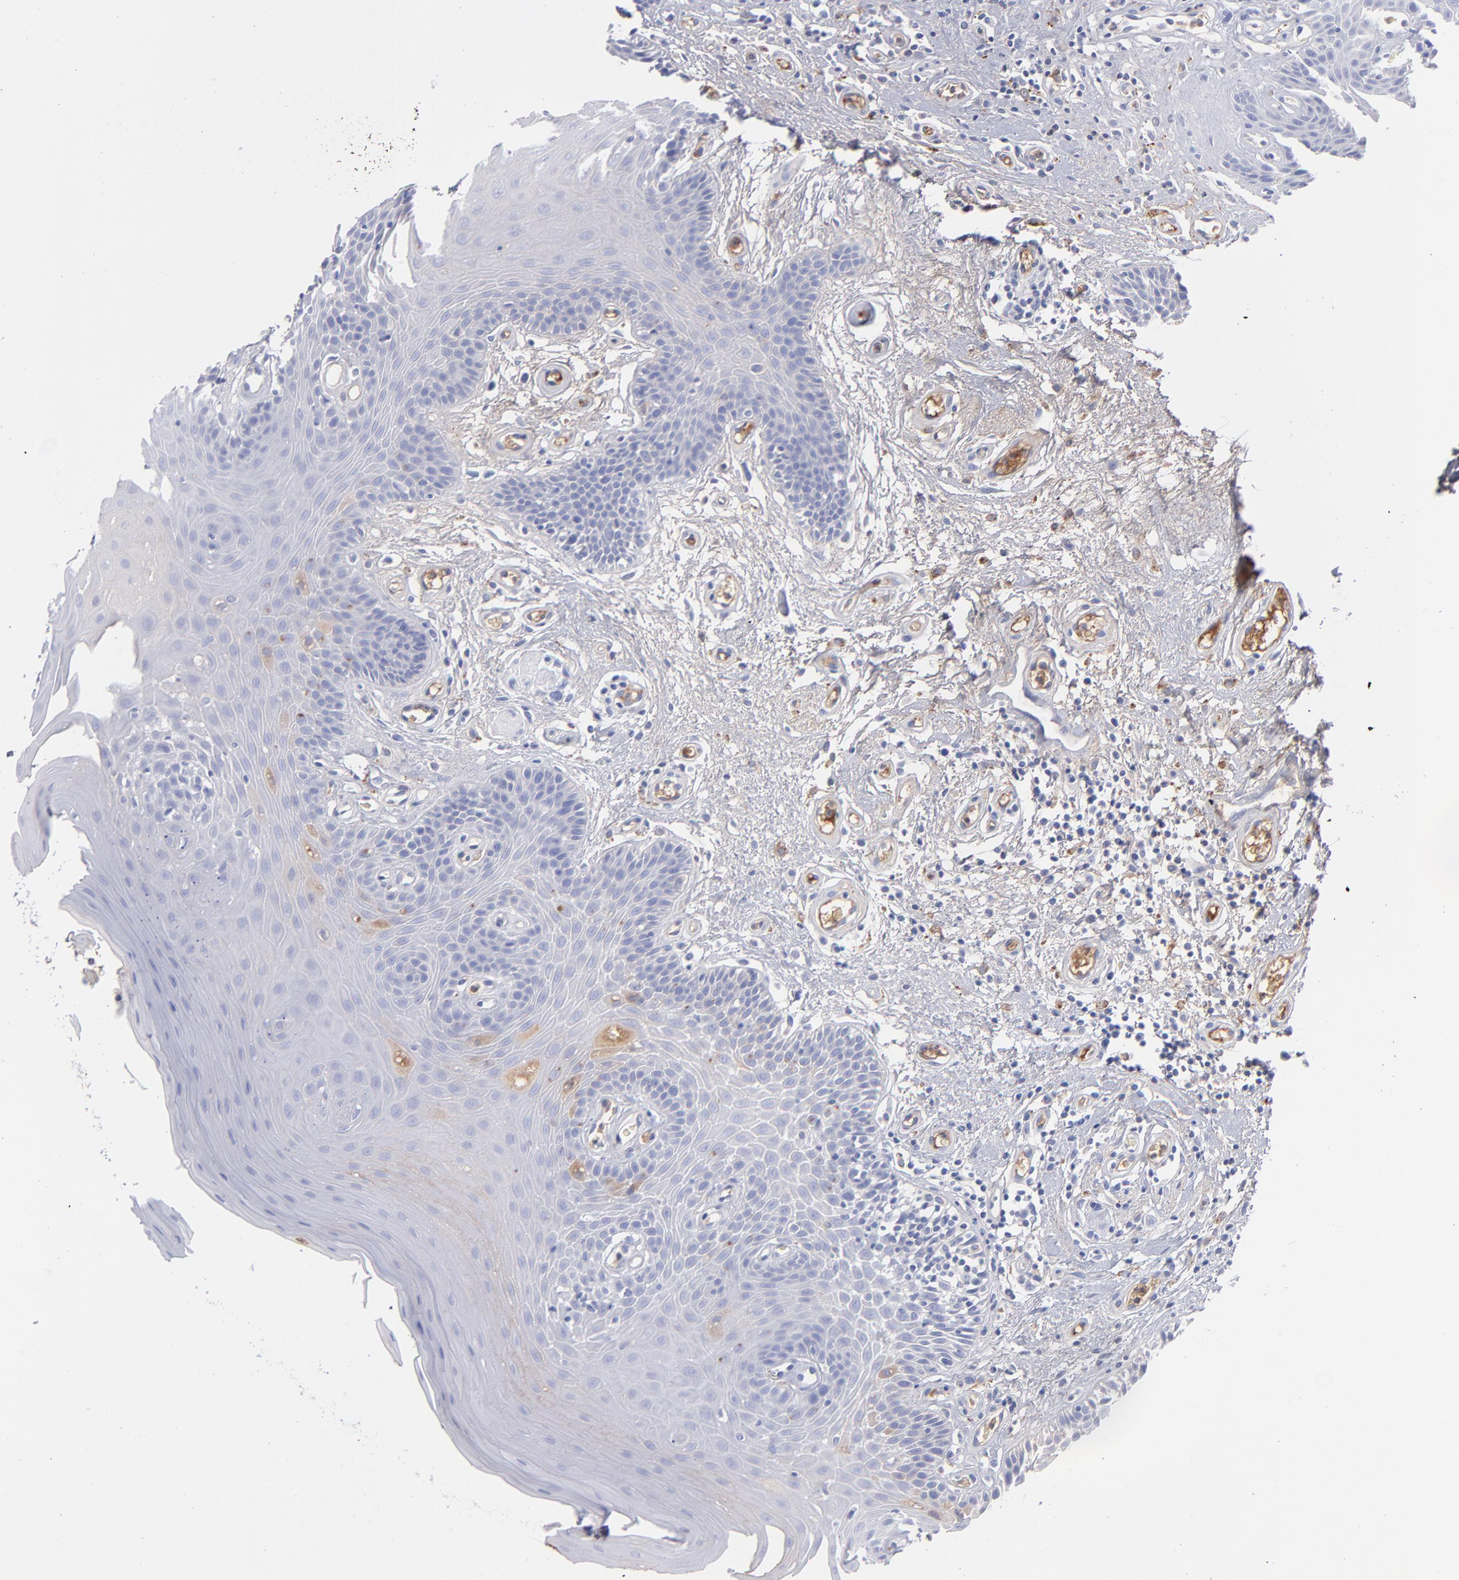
{"staining": {"intensity": "weak", "quantity": "<25%", "location": "cytoplasmic/membranous"}, "tissue": "oral mucosa", "cell_type": "Squamous epithelial cells", "image_type": "normal", "snomed": [{"axis": "morphology", "description": "Normal tissue, NOS"}, {"axis": "morphology", "description": "Squamous cell carcinoma, NOS"}, {"axis": "topography", "description": "Skeletal muscle"}, {"axis": "topography", "description": "Oral tissue"}, {"axis": "topography", "description": "Head-Neck"}], "caption": "An image of human oral mucosa is negative for staining in squamous epithelial cells. Brightfield microscopy of immunohistochemistry stained with DAB (3,3'-diaminobenzidine) (brown) and hematoxylin (blue), captured at high magnification.", "gene": "HP", "patient": {"sex": "male", "age": 71}}